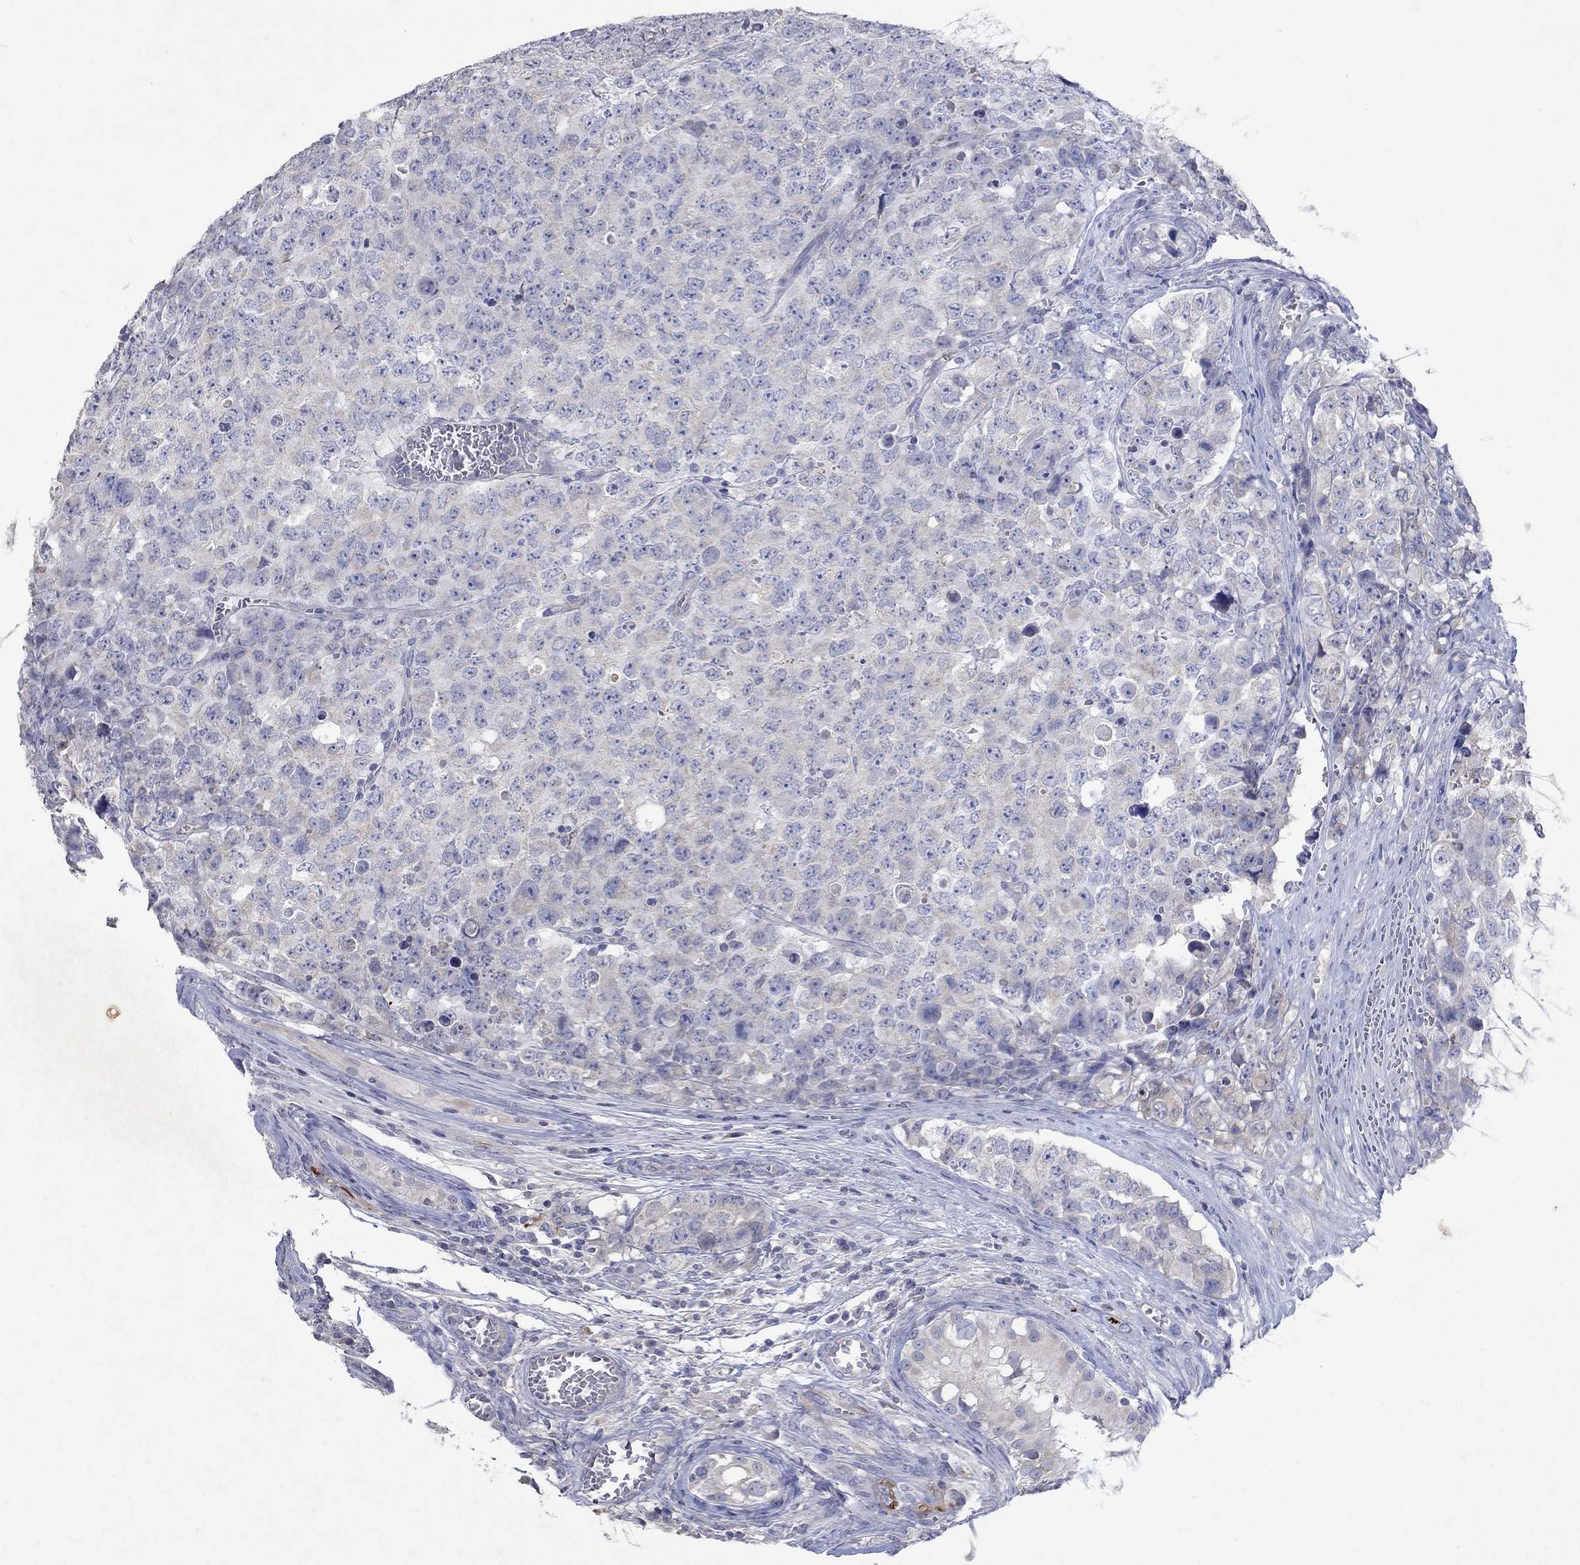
{"staining": {"intensity": "negative", "quantity": "none", "location": "none"}, "tissue": "testis cancer", "cell_type": "Tumor cells", "image_type": "cancer", "snomed": [{"axis": "morphology", "description": "Carcinoma, Embryonal, NOS"}, {"axis": "topography", "description": "Testis"}], "caption": "There is no significant positivity in tumor cells of testis cancer.", "gene": "KRT40", "patient": {"sex": "male", "age": 23}}